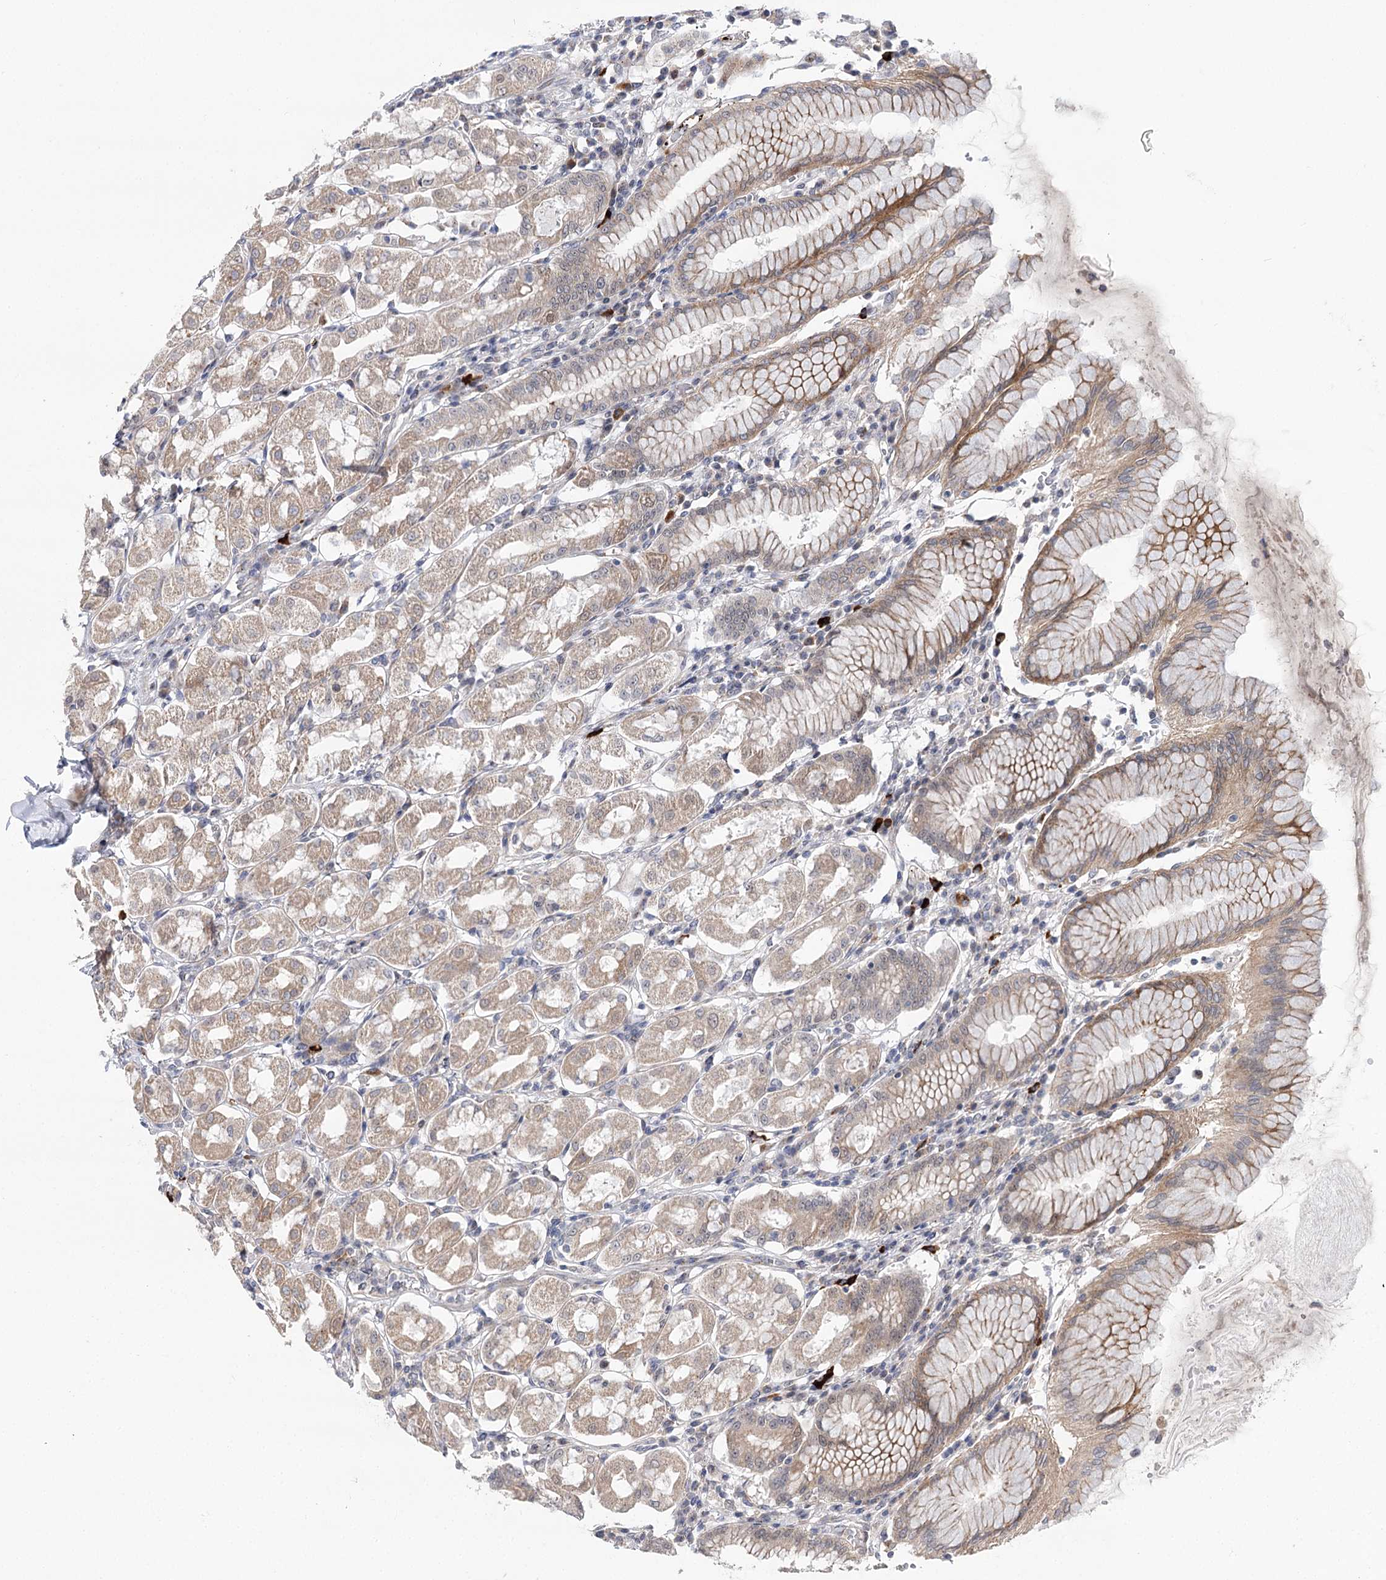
{"staining": {"intensity": "moderate", "quantity": "<25%", "location": "cytoplasmic/membranous"}, "tissue": "stomach", "cell_type": "Glandular cells", "image_type": "normal", "snomed": [{"axis": "morphology", "description": "Normal tissue, NOS"}, {"axis": "topography", "description": "Stomach"}, {"axis": "topography", "description": "Stomach, lower"}], "caption": "Protein staining of benign stomach shows moderate cytoplasmic/membranous positivity in approximately <25% of glandular cells. (DAB IHC, brown staining for protein, blue staining for nuclei).", "gene": "ARHGAP32", "patient": {"sex": "female", "age": 56}}